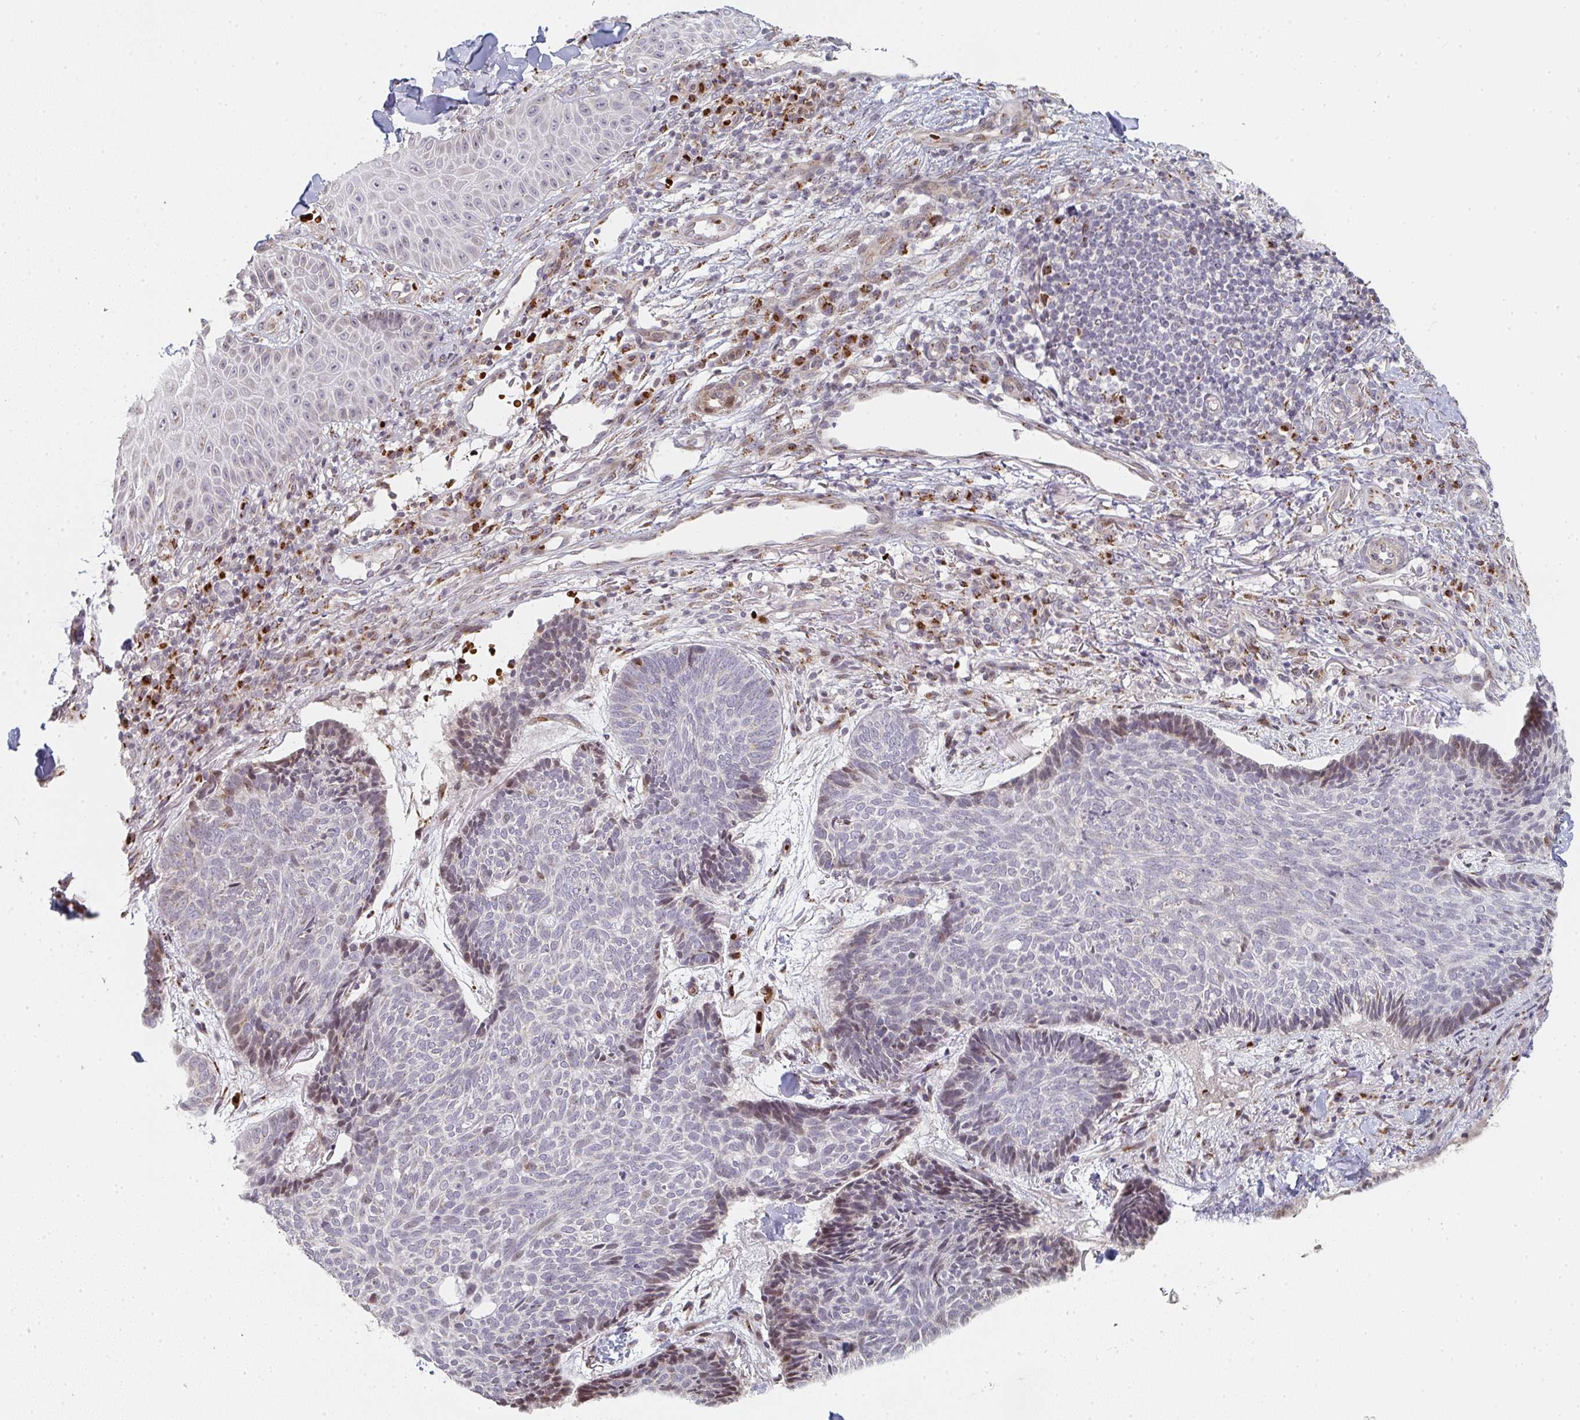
{"staining": {"intensity": "moderate", "quantity": "<25%", "location": "nuclear"}, "tissue": "skin cancer", "cell_type": "Tumor cells", "image_type": "cancer", "snomed": [{"axis": "morphology", "description": "Normal tissue, NOS"}, {"axis": "morphology", "description": "Basal cell carcinoma"}, {"axis": "topography", "description": "Skin"}], "caption": "A photomicrograph showing moderate nuclear staining in about <25% of tumor cells in skin cancer, as visualized by brown immunohistochemical staining.", "gene": "ZNF526", "patient": {"sex": "male", "age": 50}}